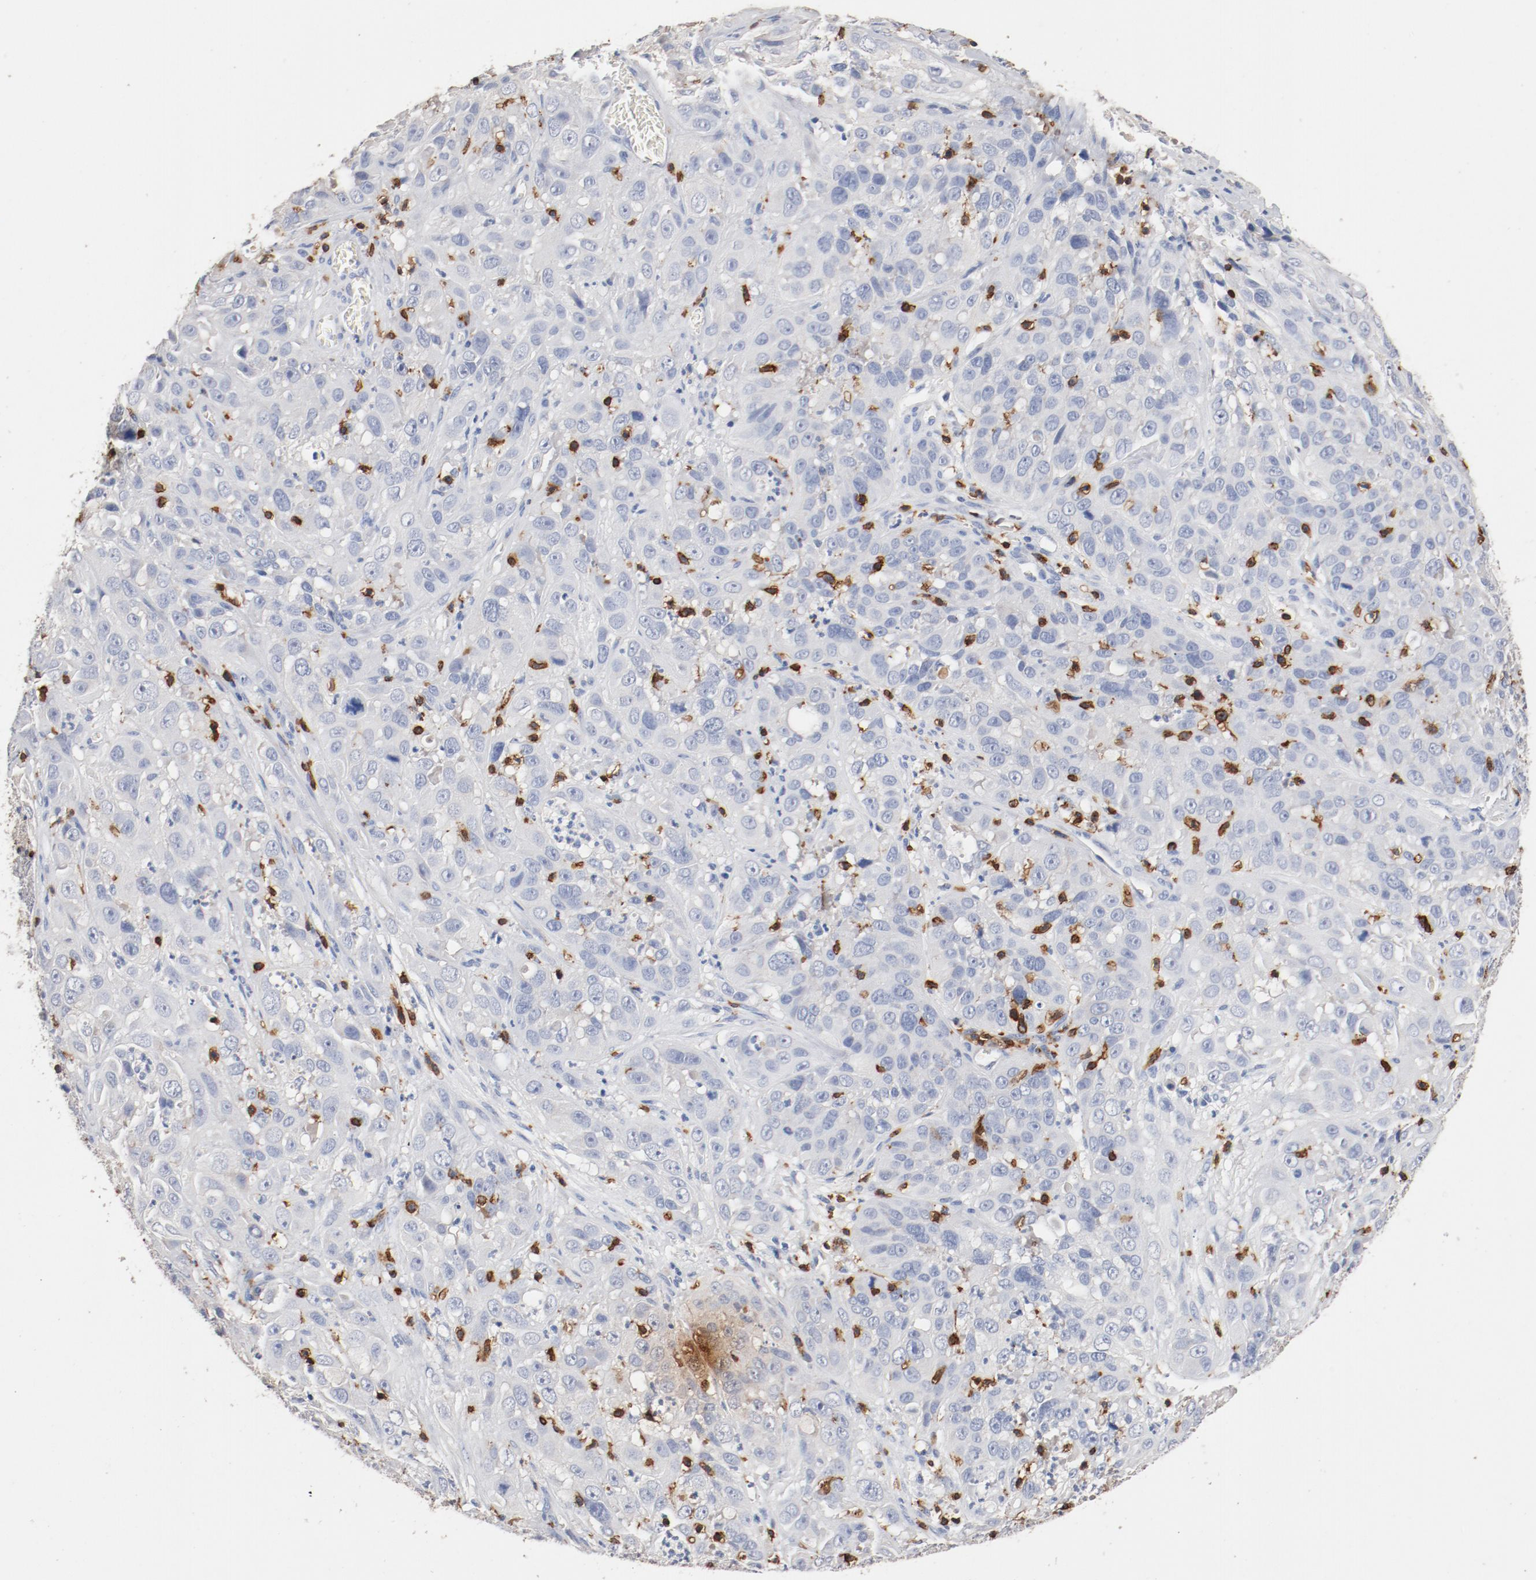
{"staining": {"intensity": "negative", "quantity": "none", "location": "none"}, "tissue": "cervical cancer", "cell_type": "Tumor cells", "image_type": "cancer", "snomed": [{"axis": "morphology", "description": "Squamous cell carcinoma, NOS"}, {"axis": "topography", "description": "Cervix"}], "caption": "Immunohistochemistry (IHC) histopathology image of neoplastic tissue: cervical cancer (squamous cell carcinoma) stained with DAB (3,3'-diaminobenzidine) demonstrates no significant protein expression in tumor cells.", "gene": "CD247", "patient": {"sex": "female", "age": 32}}